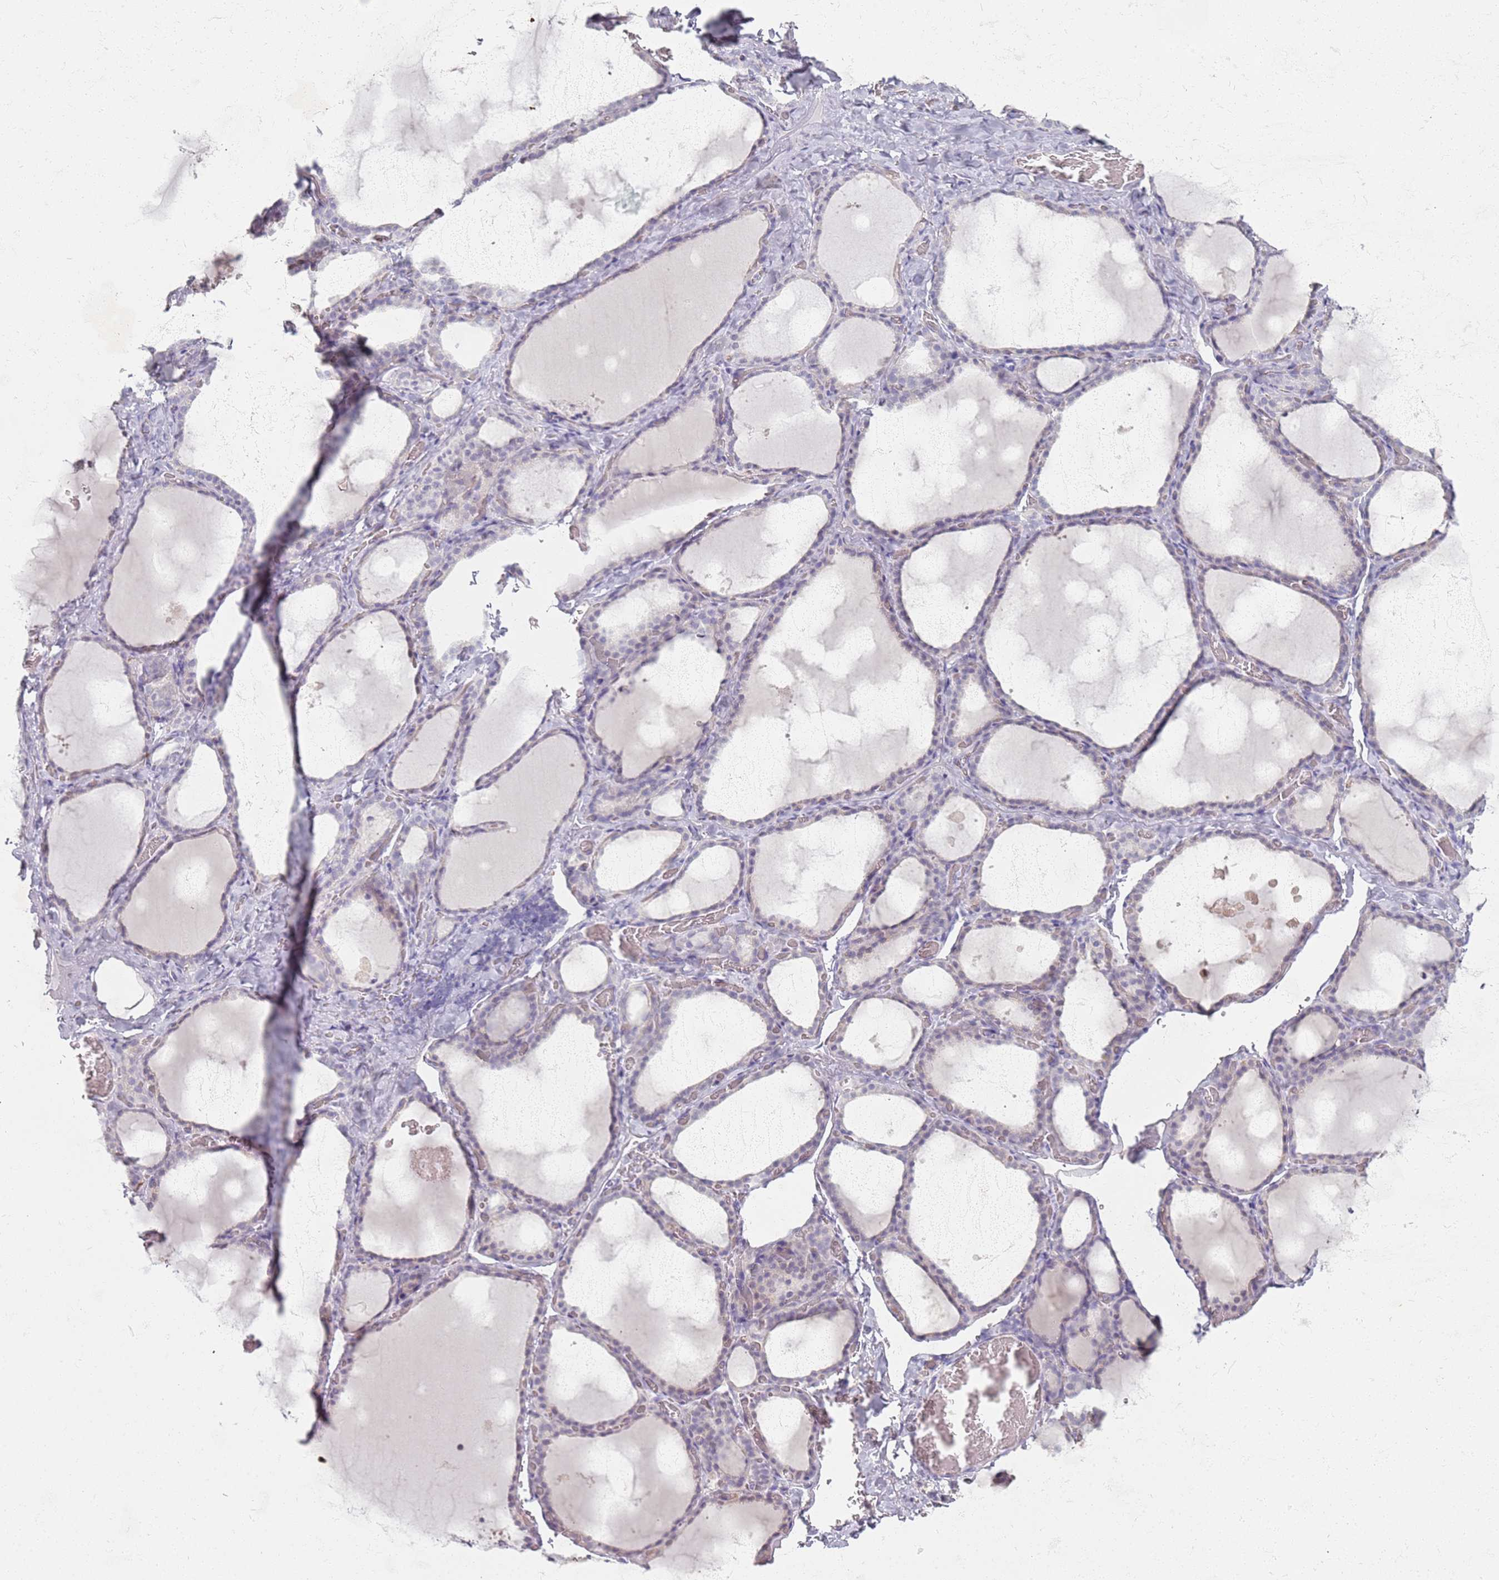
{"staining": {"intensity": "negative", "quantity": "none", "location": "none"}, "tissue": "thyroid gland", "cell_type": "Glandular cells", "image_type": "normal", "snomed": [{"axis": "morphology", "description": "Normal tissue, NOS"}, {"axis": "topography", "description": "Thyroid gland"}], "caption": "Immunohistochemistry histopathology image of unremarkable thyroid gland stained for a protein (brown), which shows no staining in glandular cells.", "gene": "CD40LG", "patient": {"sex": "female", "age": 39}}